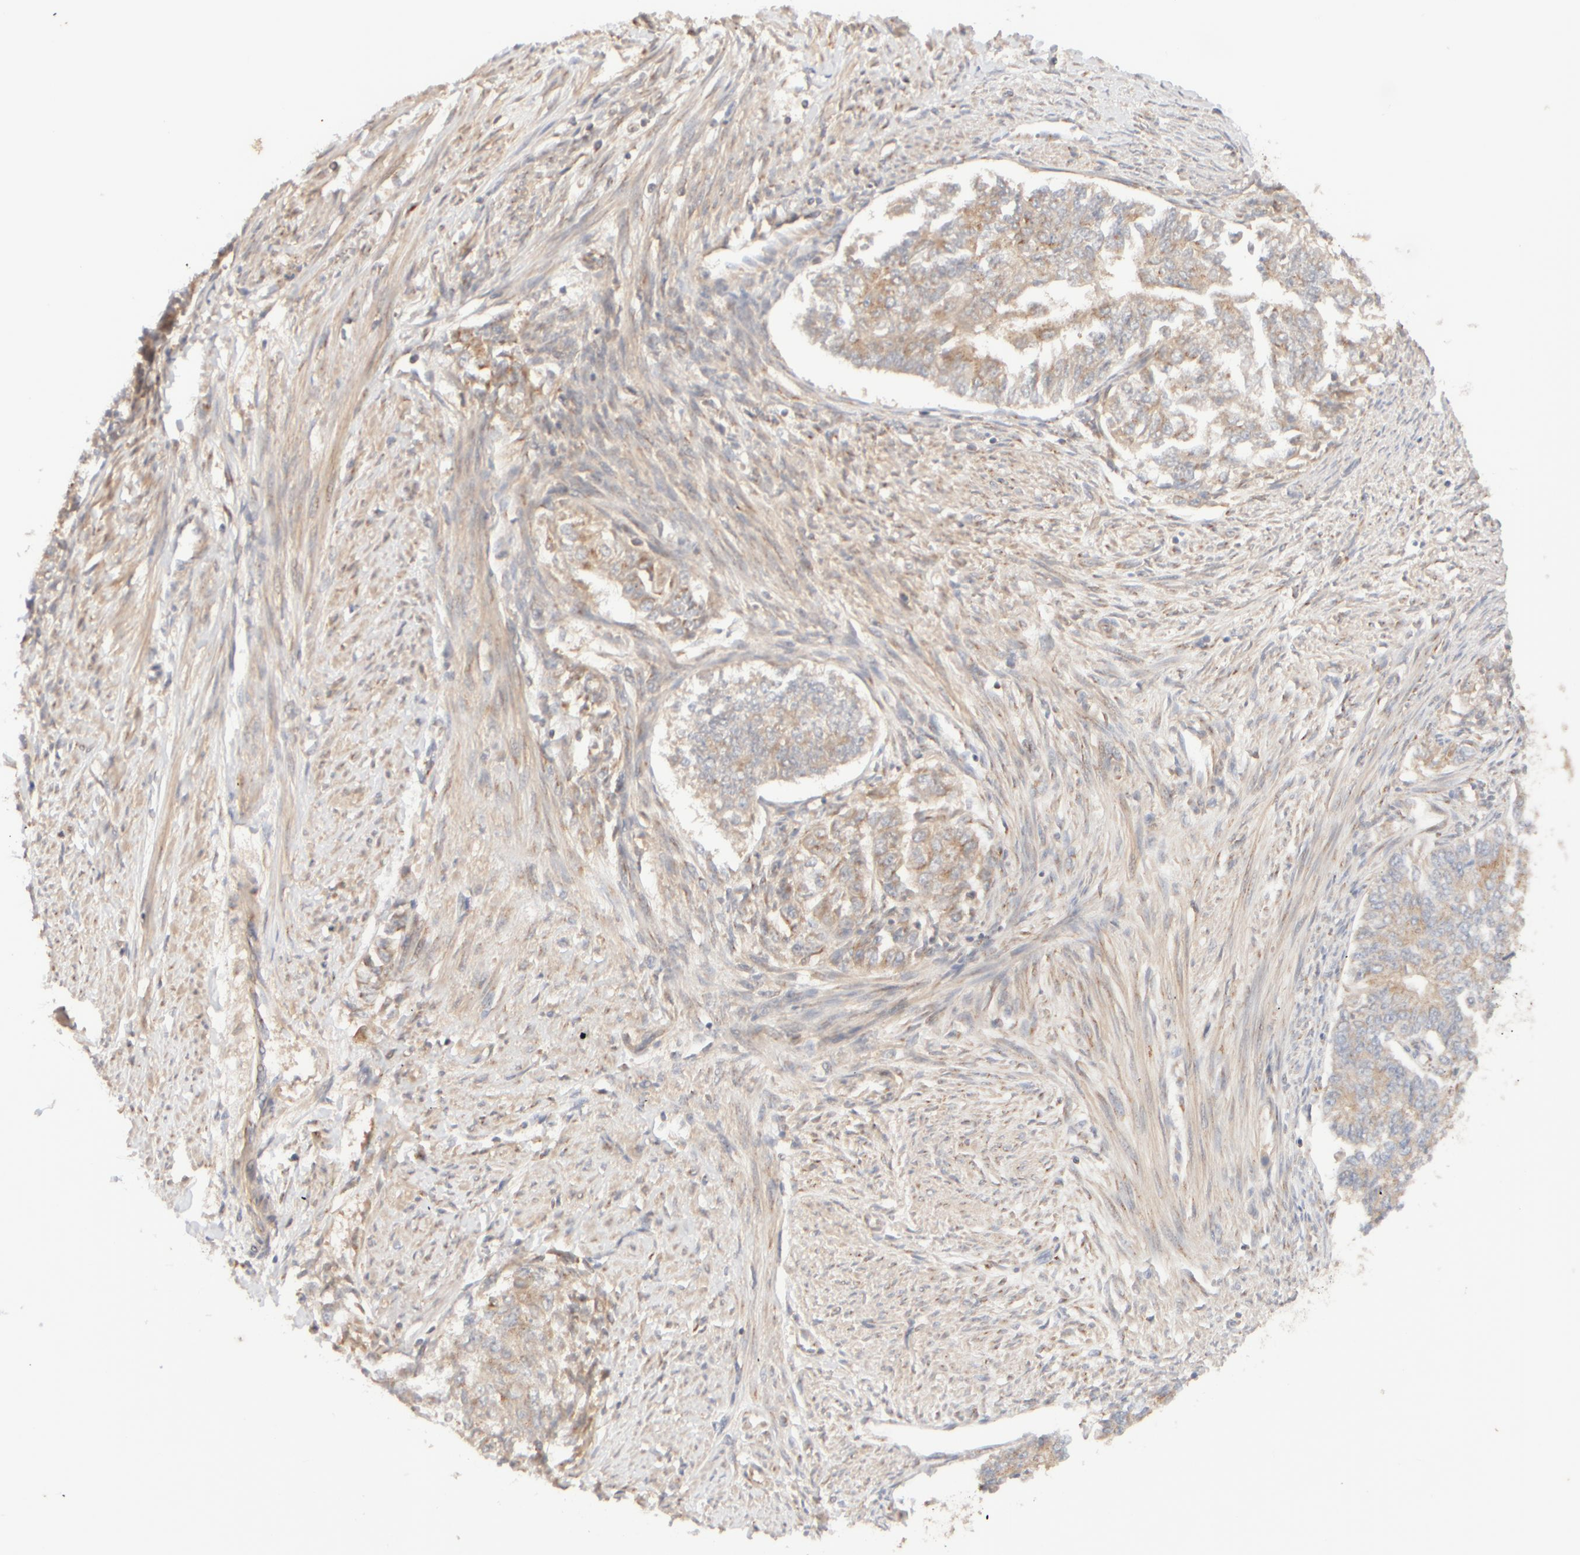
{"staining": {"intensity": "weak", "quantity": "25%-75%", "location": "cytoplasmic/membranous"}, "tissue": "endometrial cancer", "cell_type": "Tumor cells", "image_type": "cancer", "snomed": [{"axis": "morphology", "description": "Adenocarcinoma, NOS"}, {"axis": "topography", "description": "Endometrium"}], "caption": "Brown immunohistochemical staining in human adenocarcinoma (endometrial) exhibits weak cytoplasmic/membranous staining in approximately 25%-75% of tumor cells.", "gene": "RABEP1", "patient": {"sex": "female", "age": 32}}